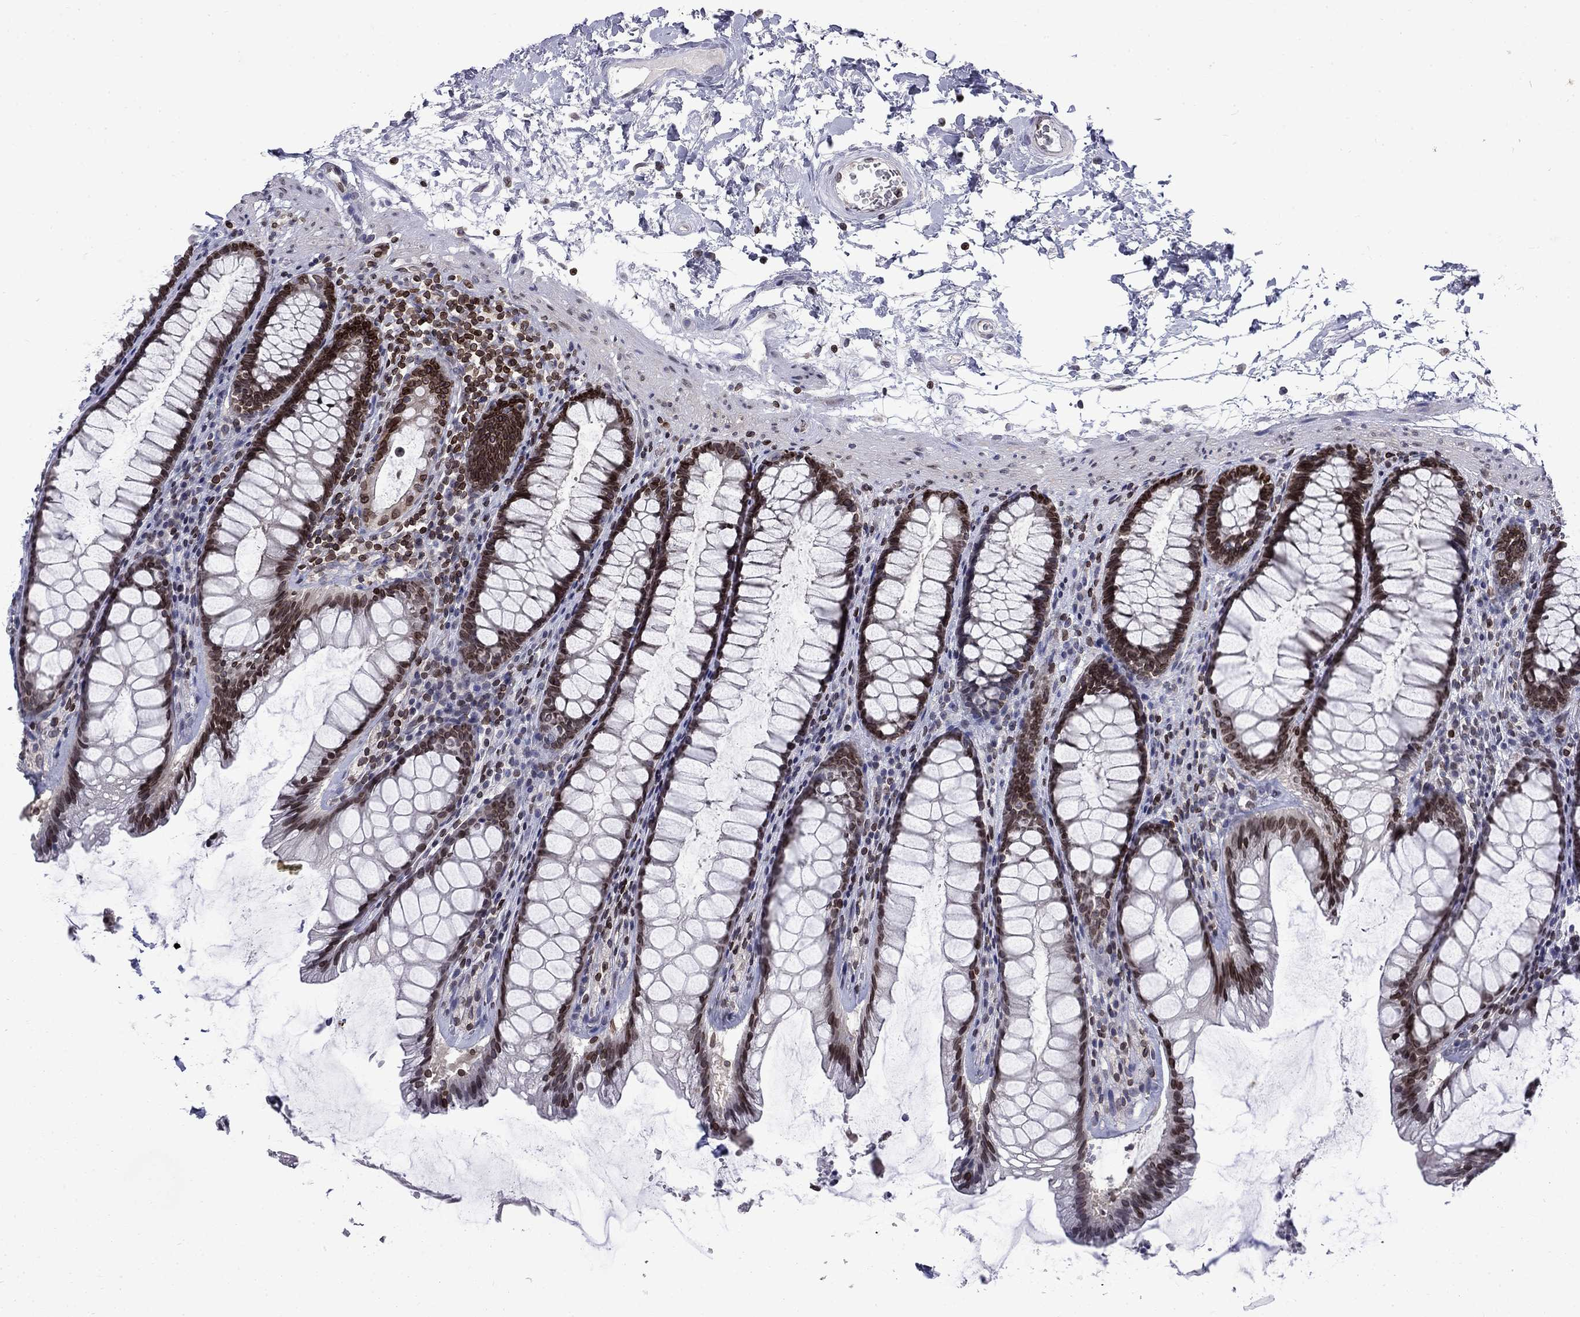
{"staining": {"intensity": "moderate", "quantity": "25%-75%", "location": "cytoplasmic/membranous,nuclear"}, "tissue": "rectum", "cell_type": "Glandular cells", "image_type": "normal", "snomed": [{"axis": "morphology", "description": "Normal tissue, NOS"}, {"axis": "topography", "description": "Rectum"}], "caption": "Brown immunohistochemical staining in unremarkable human rectum exhibits moderate cytoplasmic/membranous,nuclear expression in about 25%-75% of glandular cells.", "gene": "SLA", "patient": {"sex": "male", "age": 72}}